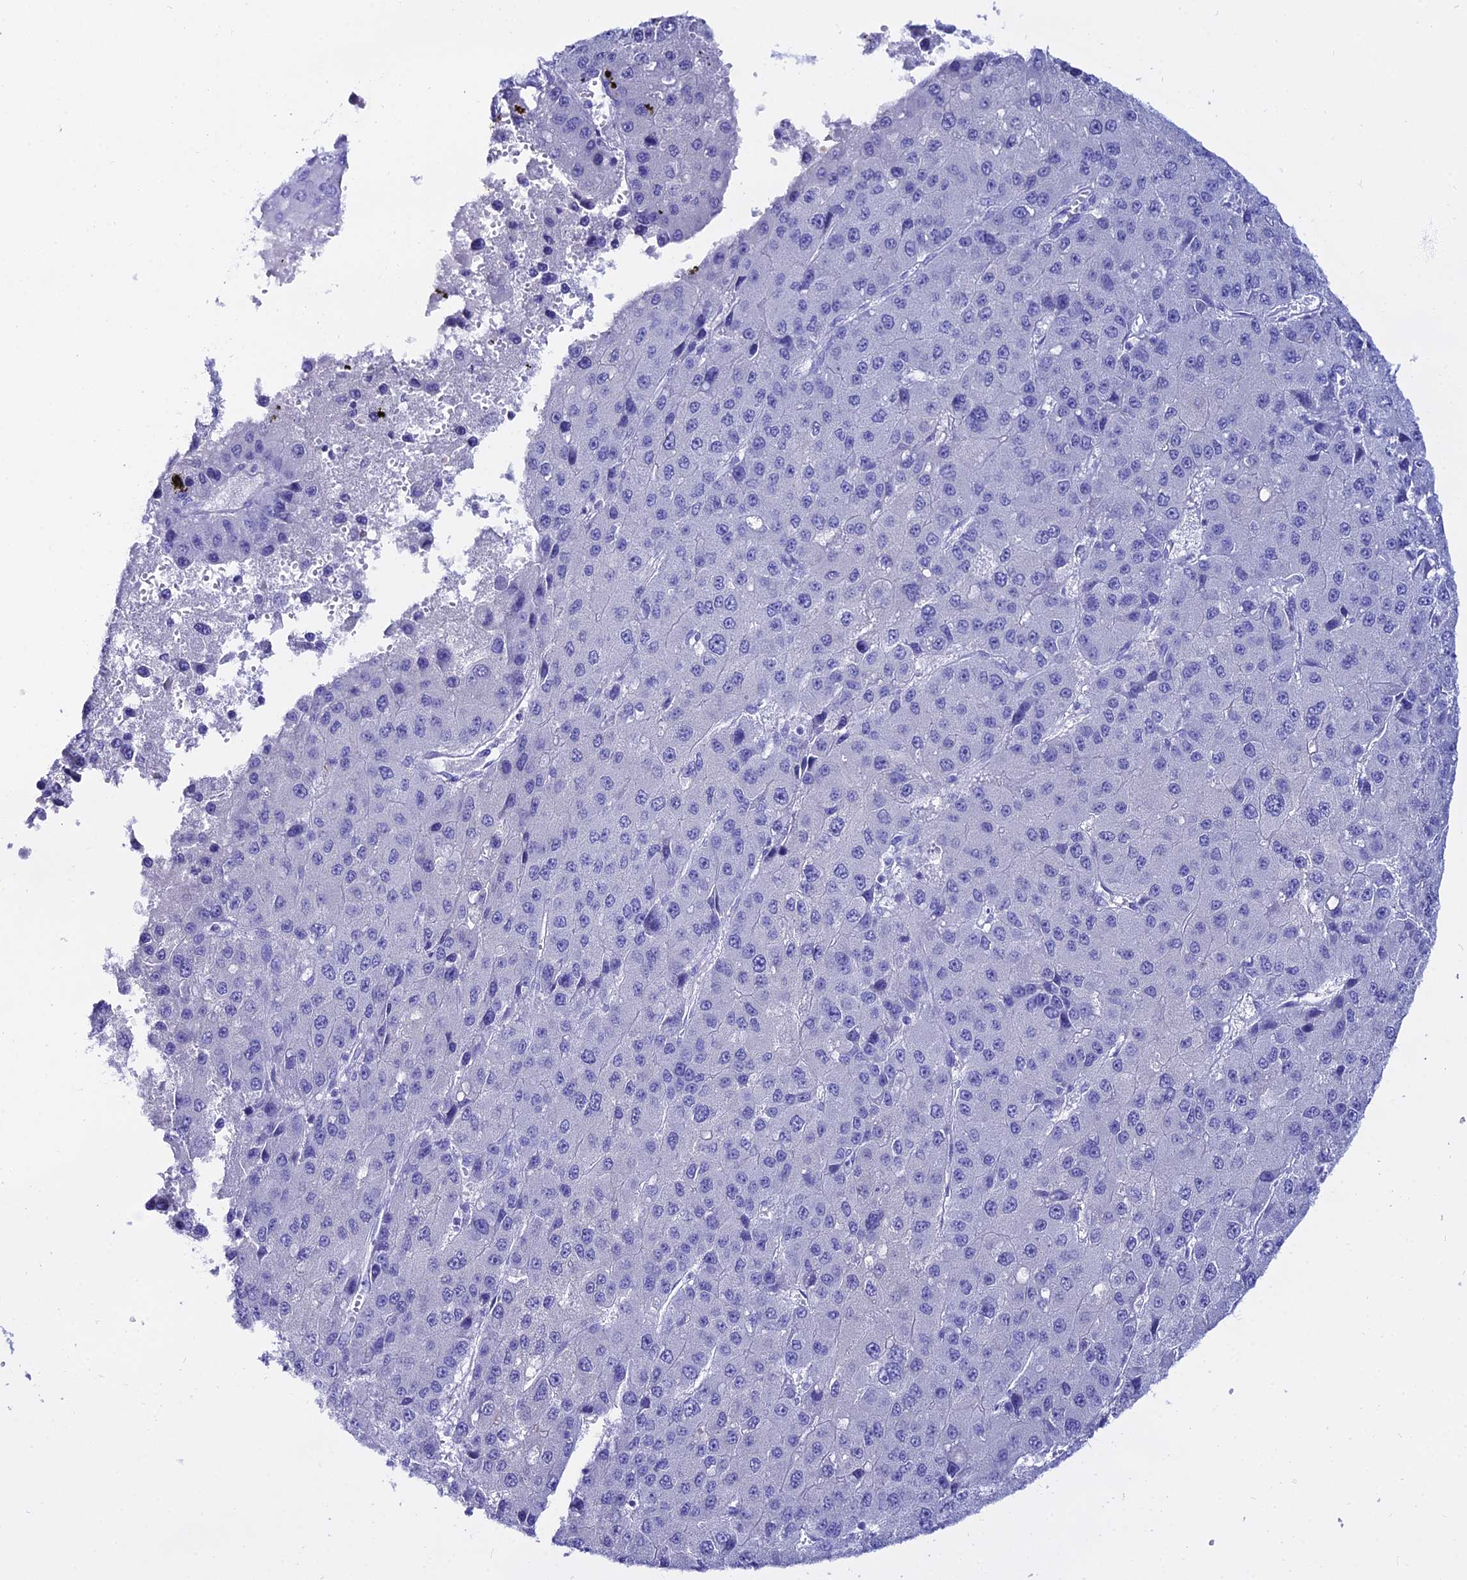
{"staining": {"intensity": "negative", "quantity": "none", "location": "none"}, "tissue": "liver cancer", "cell_type": "Tumor cells", "image_type": "cancer", "snomed": [{"axis": "morphology", "description": "Carcinoma, Hepatocellular, NOS"}, {"axis": "topography", "description": "Liver"}], "caption": "This image is of liver cancer (hepatocellular carcinoma) stained with immunohistochemistry (IHC) to label a protein in brown with the nuclei are counter-stained blue. There is no expression in tumor cells.", "gene": "OR4D5", "patient": {"sex": "female", "age": 73}}